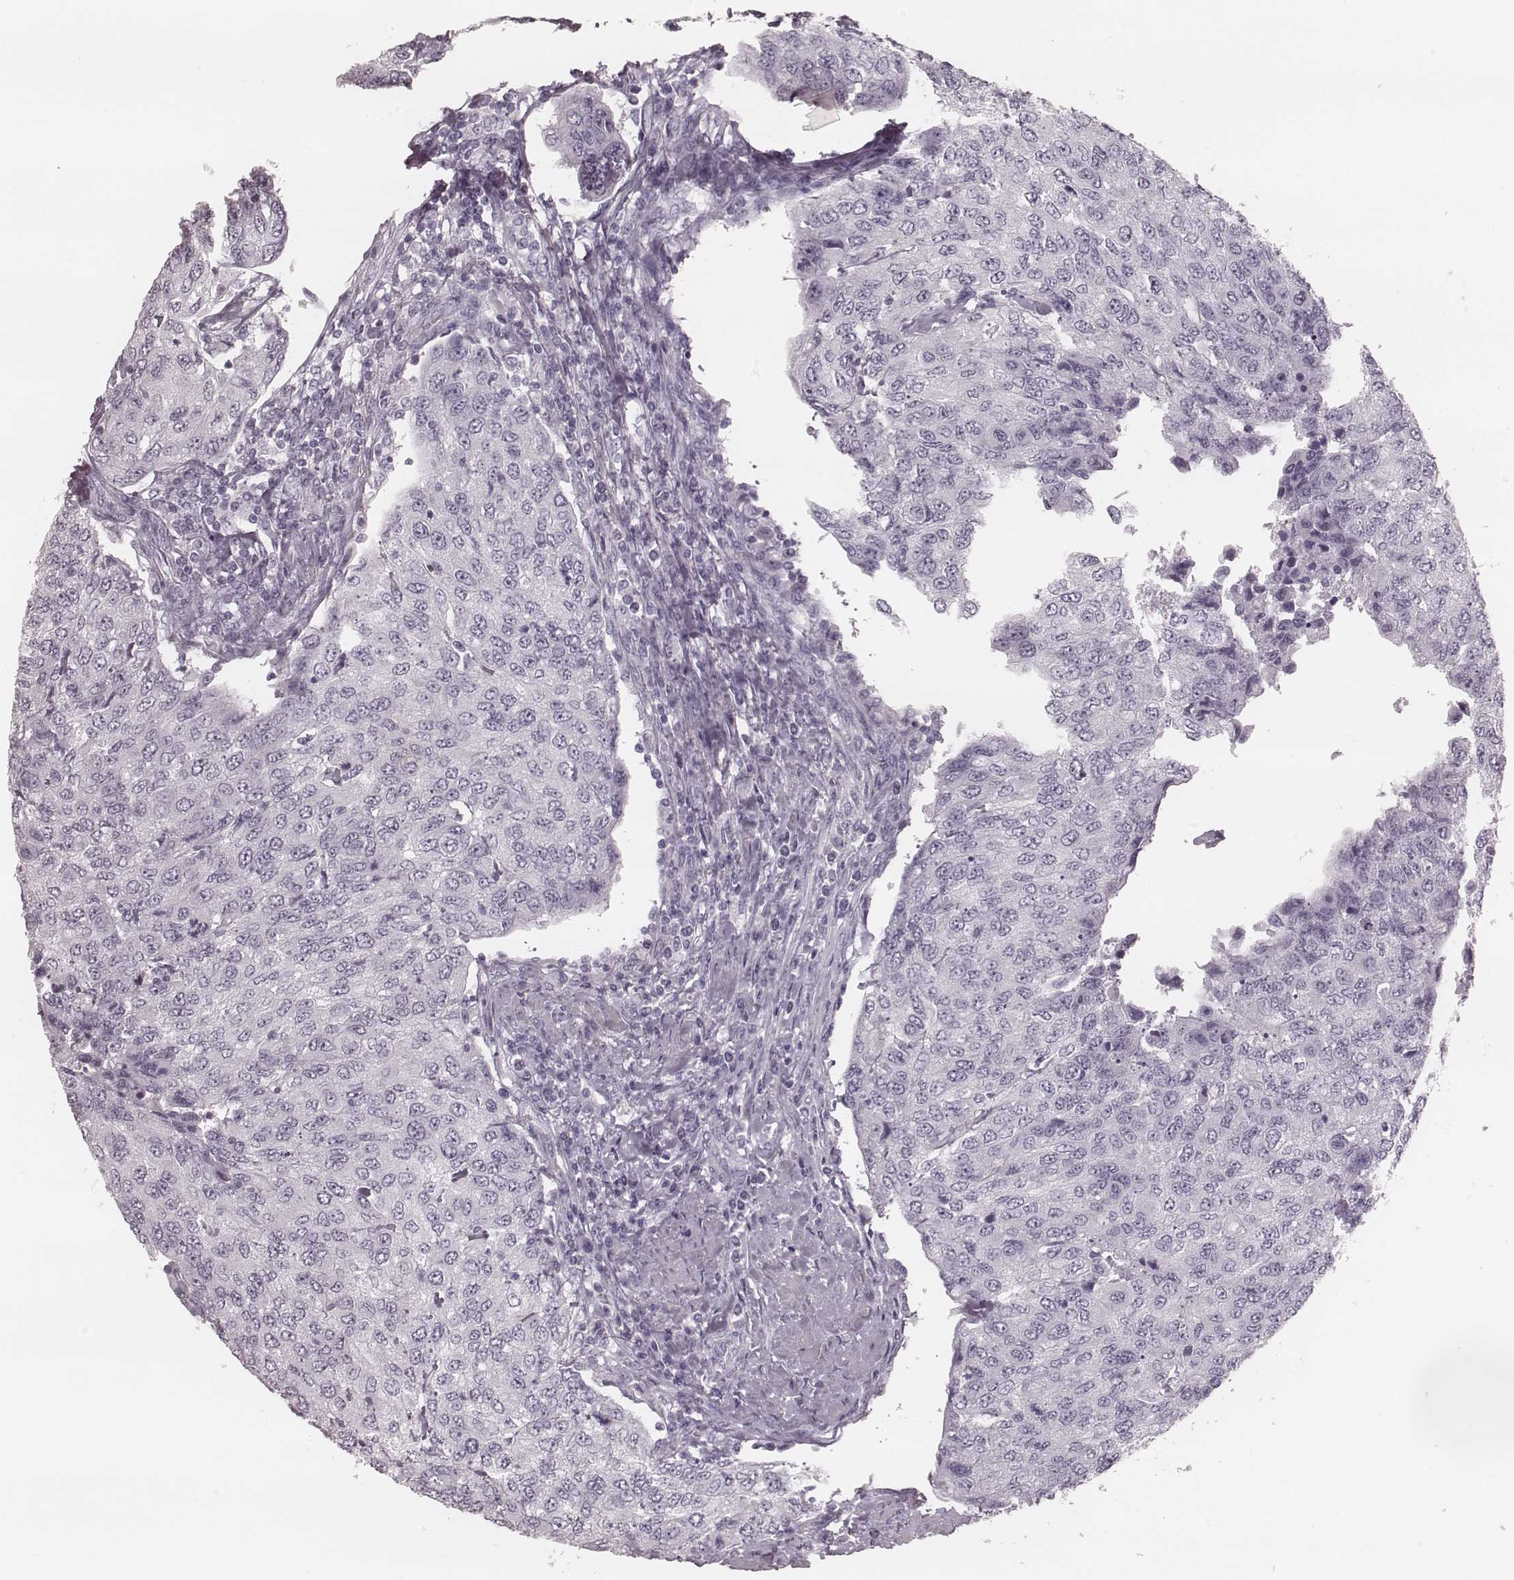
{"staining": {"intensity": "negative", "quantity": "none", "location": "none"}, "tissue": "urothelial cancer", "cell_type": "Tumor cells", "image_type": "cancer", "snomed": [{"axis": "morphology", "description": "Urothelial carcinoma, High grade"}, {"axis": "topography", "description": "Urinary bladder"}], "caption": "The micrograph shows no staining of tumor cells in urothelial cancer. (DAB (3,3'-diaminobenzidine) immunohistochemistry, high magnification).", "gene": "KRT74", "patient": {"sex": "female", "age": 78}}